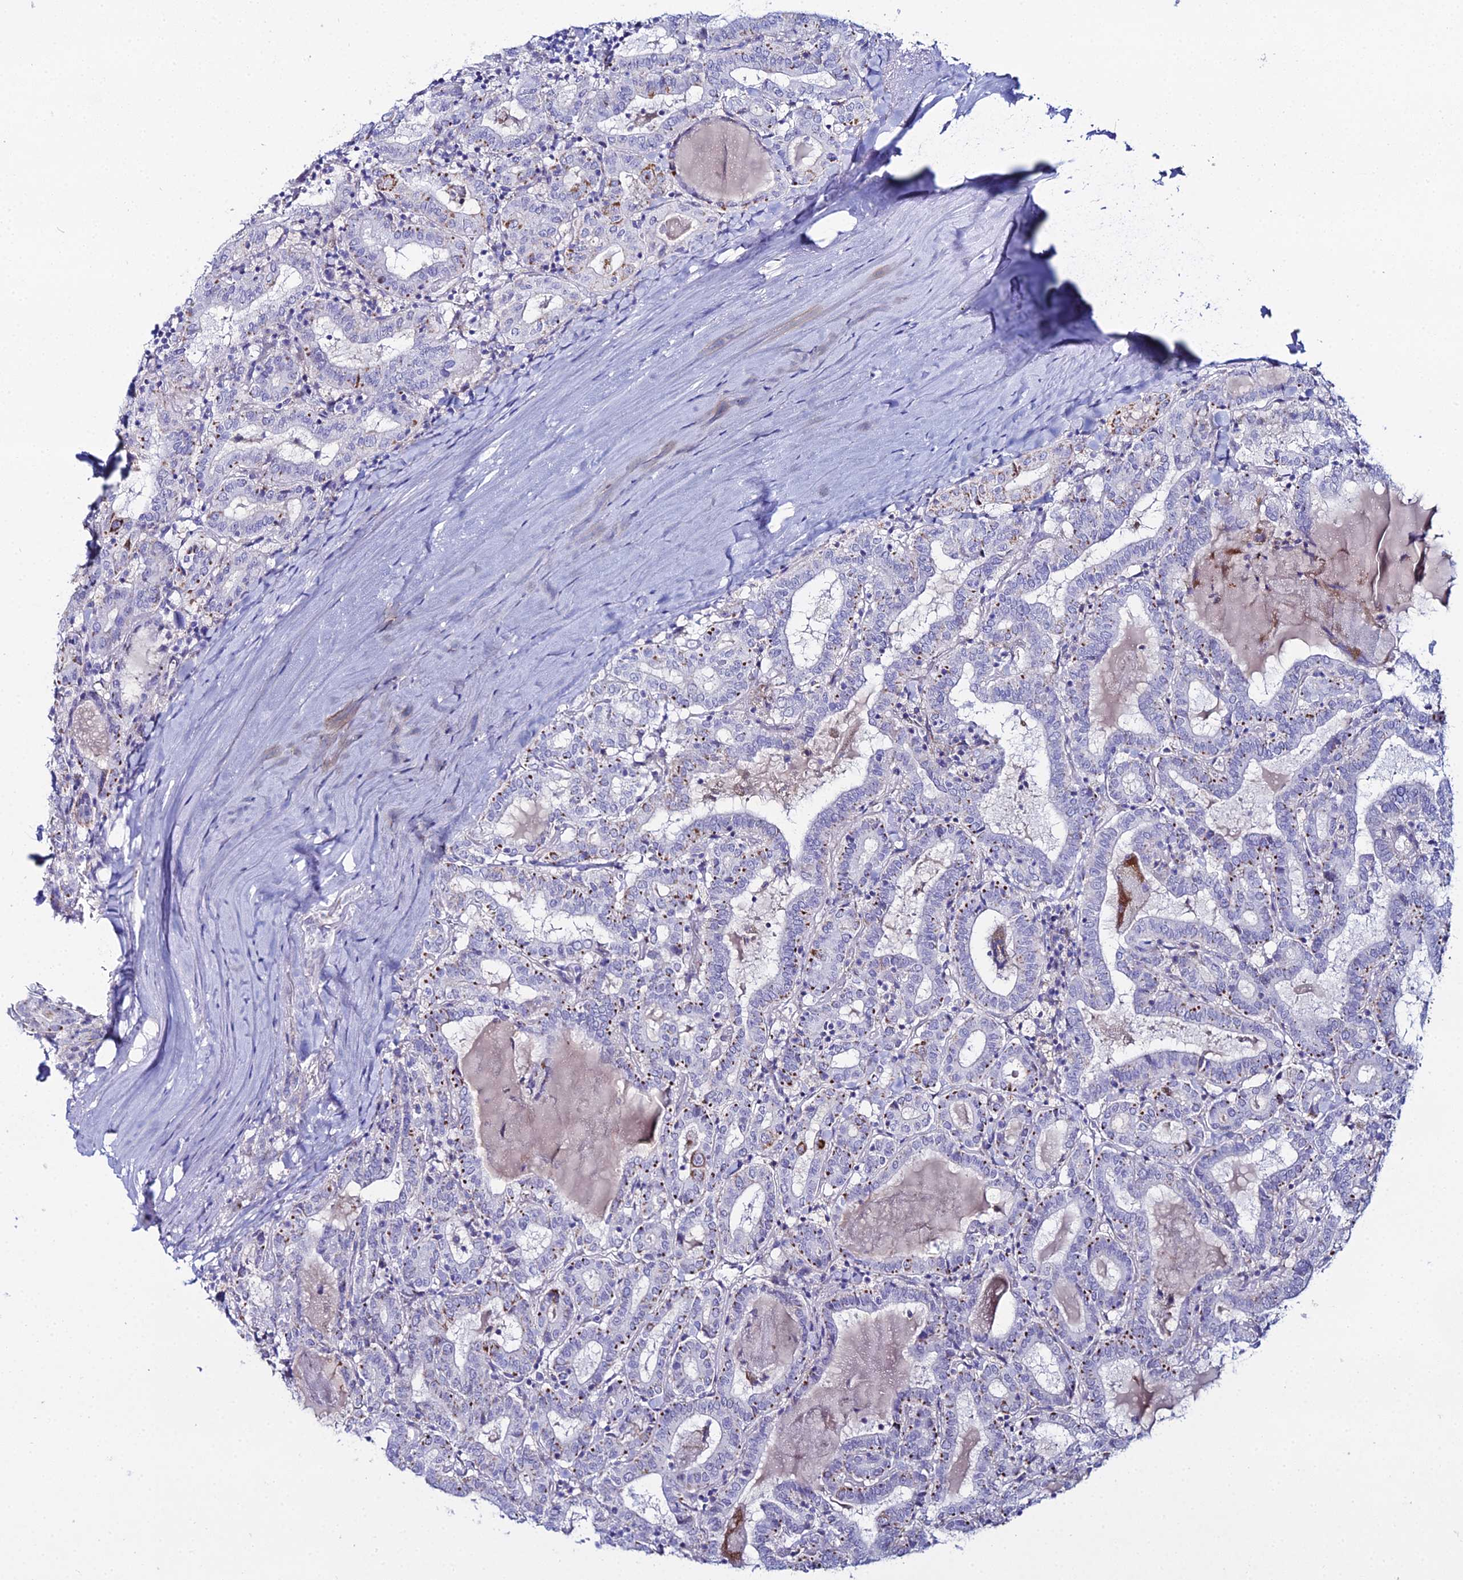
{"staining": {"intensity": "negative", "quantity": "none", "location": "none"}, "tissue": "thyroid cancer", "cell_type": "Tumor cells", "image_type": "cancer", "snomed": [{"axis": "morphology", "description": "Papillary adenocarcinoma, NOS"}, {"axis": "topography", "description": "Thyroid gland"}], "caption": "The histopathology image demonstrates no staining of tumor cells in thyroid cancer.", "gene": "DHX34", "patient": {"sex": "female", "age": 72}}